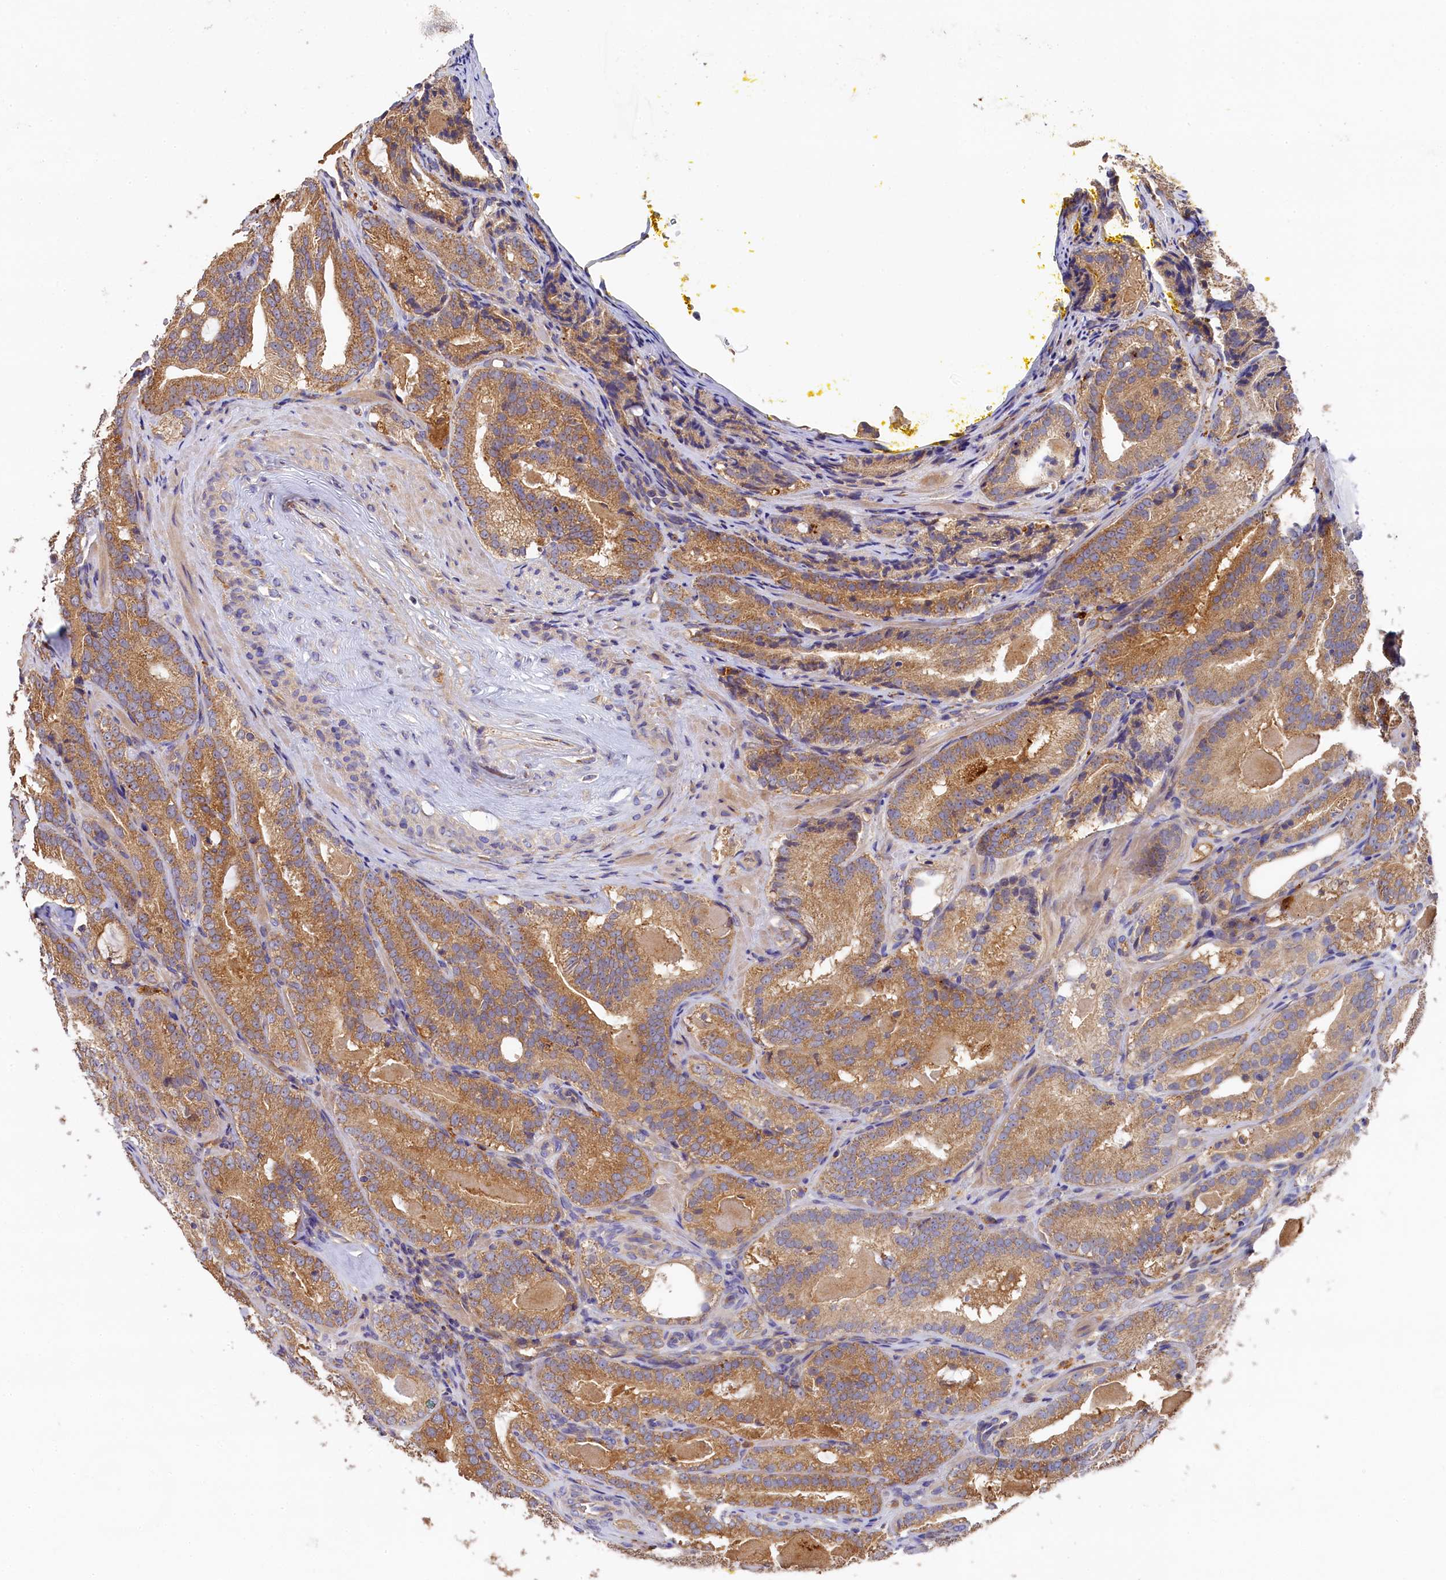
{"staining": {"intensity": "moderate", "quantity": ">75%", "location": "cytoplasmic/membranous"}, "tissue": "prostate cancer", "cell_type": "Tumor cells", "image_type": "cancer", "snomed": [{"axis": "morphology", "description": "Adenocarcinoma, High grade"}, {"axis": "topography", "description": "Prostate"}], "caption": "High-power microscopy captured an immunohistochemistry image of prostate high-grade adenocarcinoma, revealing moderate cytoplasmic/membranous positivity in about >75% of tumor cells.", "gene": "SEC31B", "patient": {"sex": "male", "age": 57}}